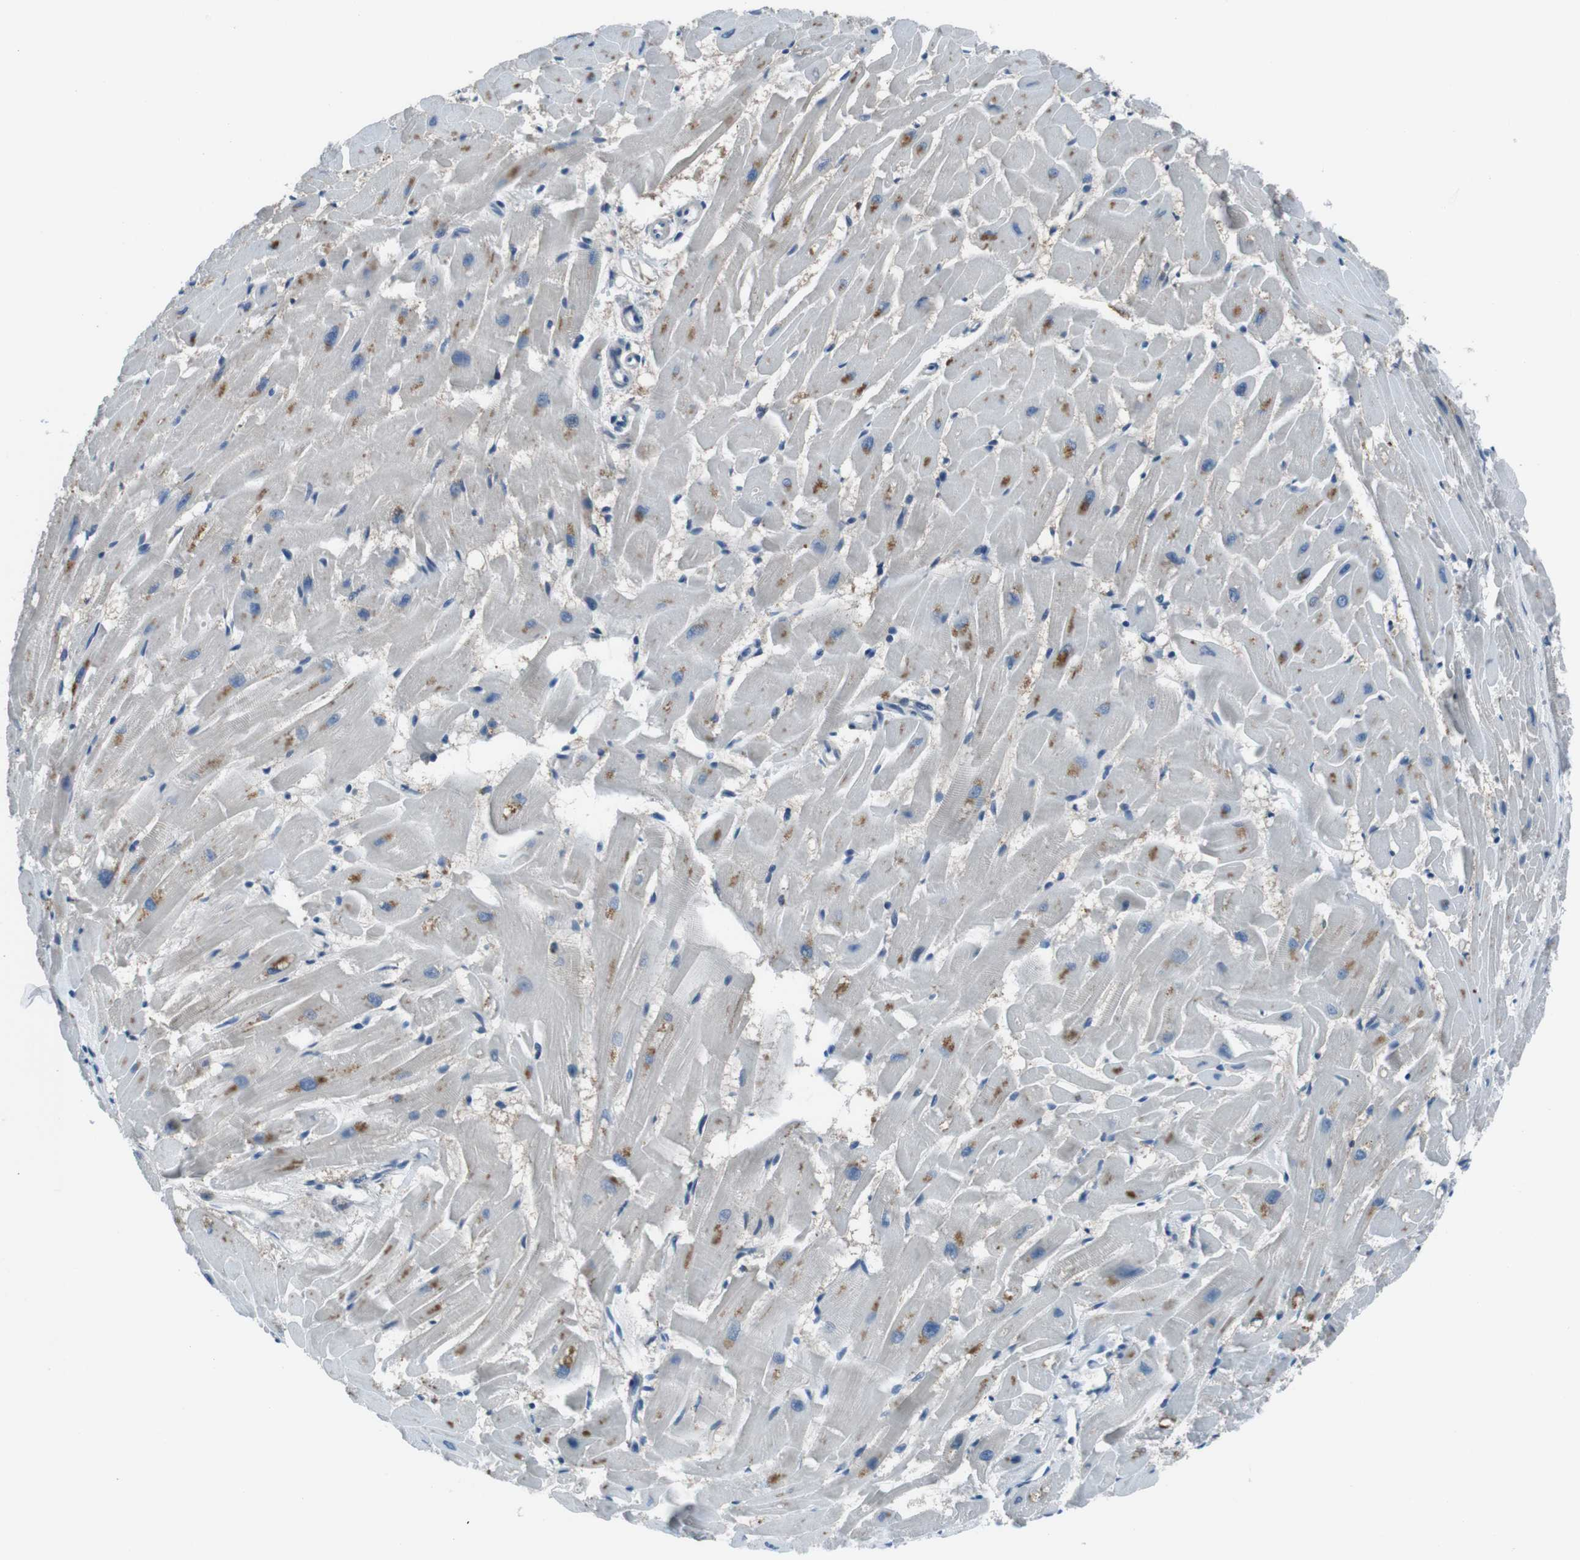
{"staining": {"intensity": "moderate", "quantity": "25%-75%", "location": "cytoplasmic/membranous"}, "tissue": "heart muscle", "cell_type": "Cardiomyocytes", "image_type": "normal", "snomed": [{"axis": "morphology", "description": "Normal tissue, NOS"}, {"axis": "topography", "description": "Heart"}], "caption": "Normal heart muscle exhibits moderate cytoplasmic/membranous staining in about 25%-75% of cardiomyocytes.", "gene": "LRP5", "patient": {"sex": "female", "age": 19}}